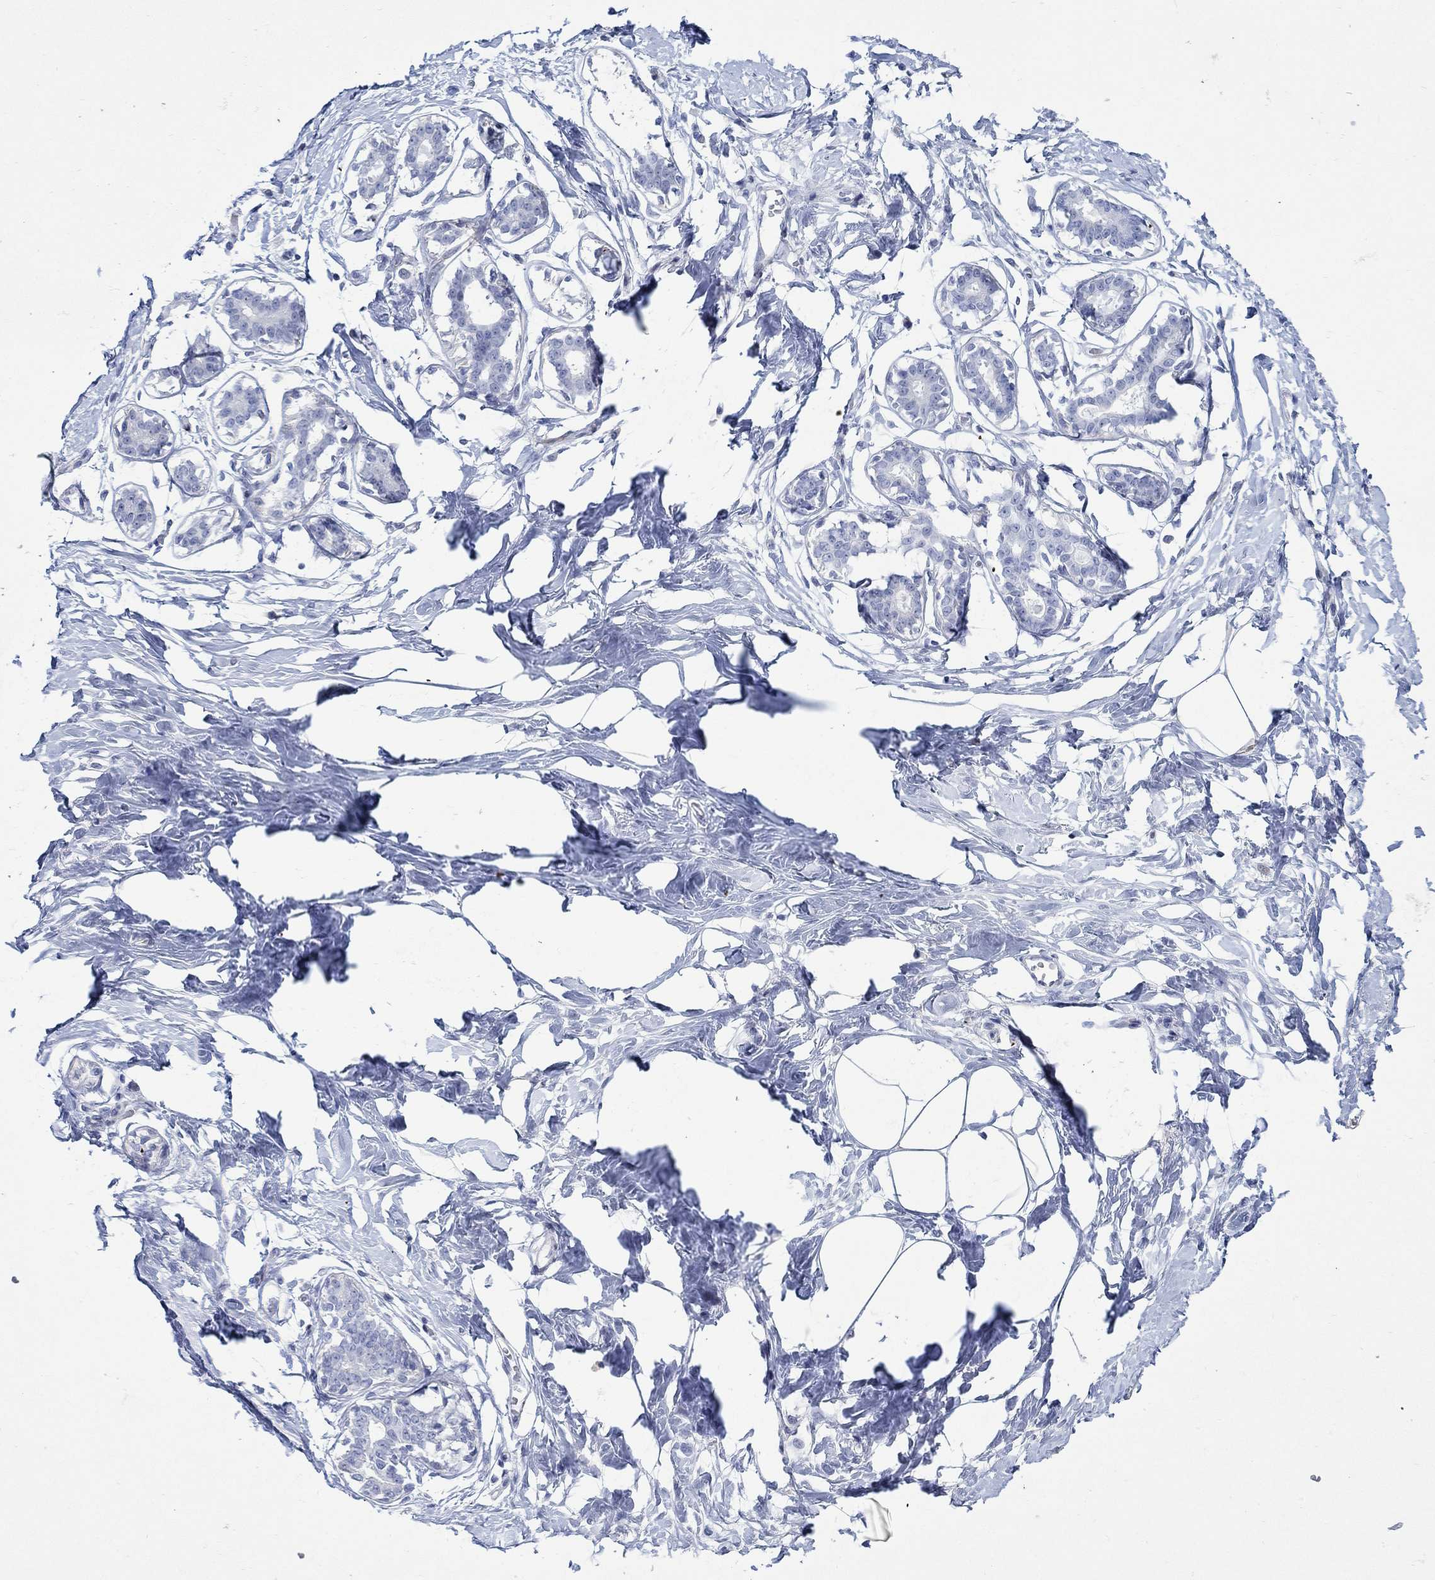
{"staining": {"intensity": "negative", "quantity": "none", "location": "none"}, "tissue": "breast", "cell_type": "Adipocytes", "image_type": "normal", "snomed": [{"axis": "morphology", "description": "Normal tissue, NOS"}, {"axis": "morphology", "description": "Lobular carcinoma, in situ"}, {"axis": "topography", "description": "Breast"}], "caption": "High power microscopy photomicrograph of an immunohistochemistry photomicrograph of normal breast, revealing no significant positivity in adipocytes. (Brightfield microscopy of DAB immunohistochemistry (IHC) at high magnification).", "gene": "KSR2", "patient": {"sex": "female", "age": 35}}